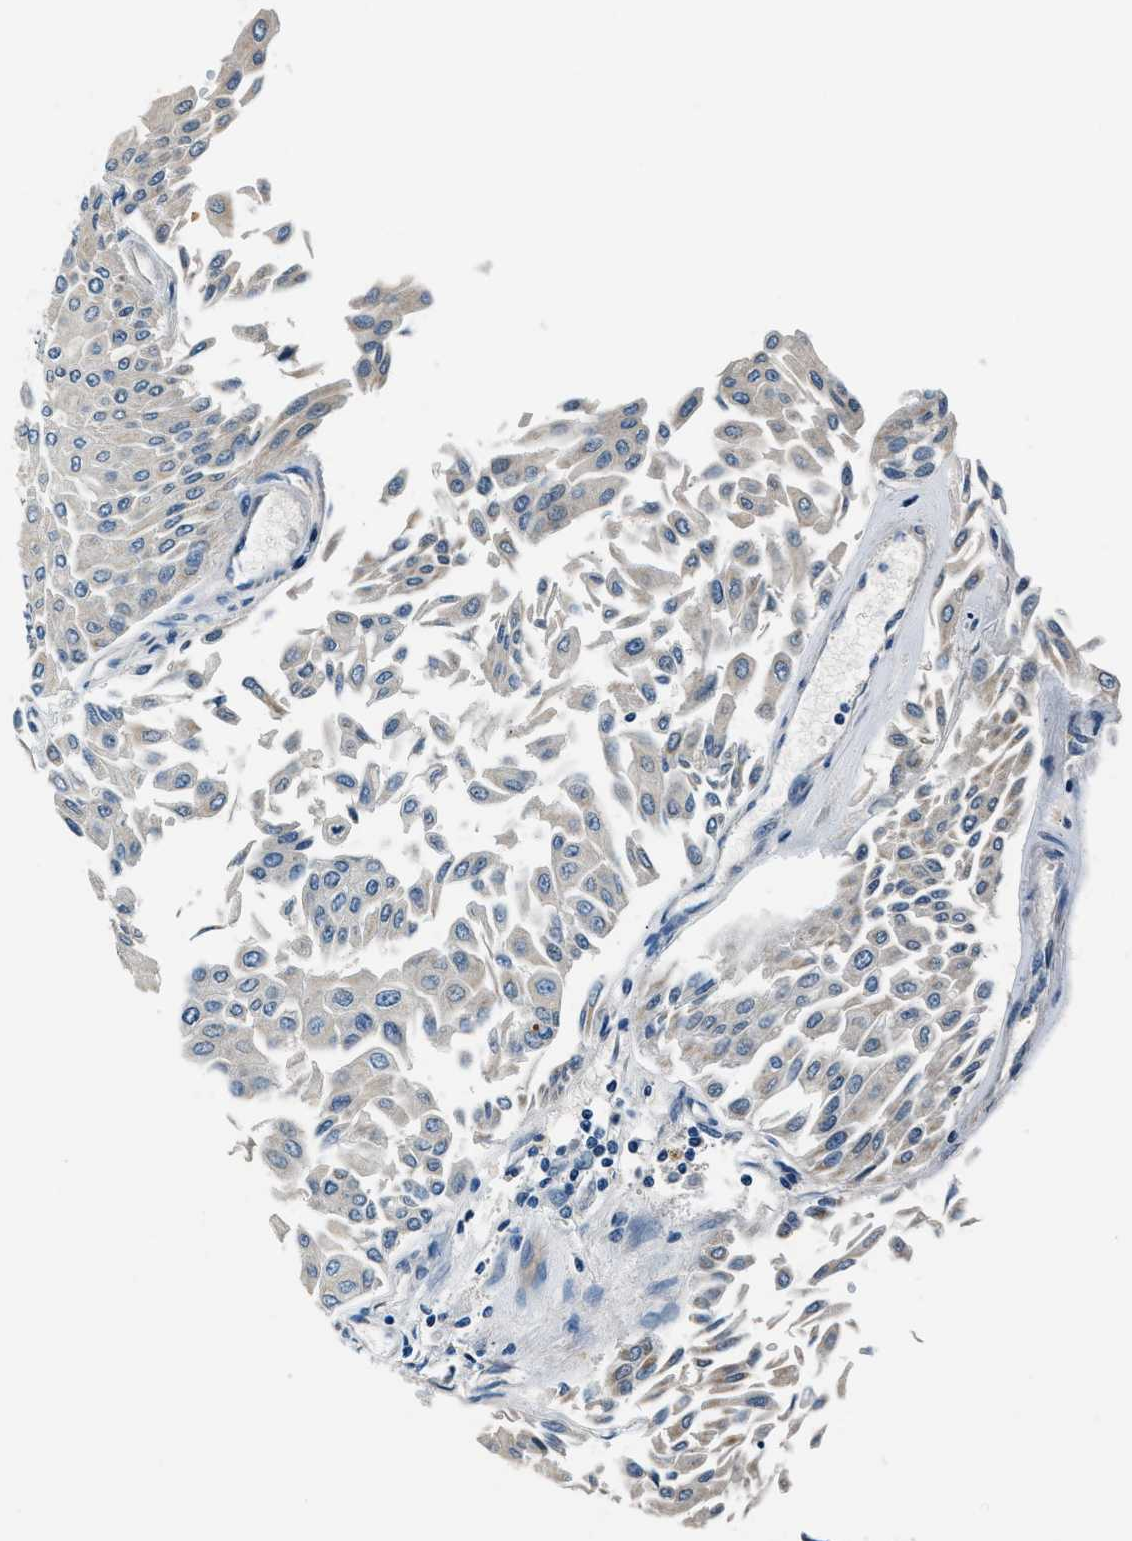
{"staining": {"intensity": "negative", "quantity": "none", "location": "none"}, "tissue": "urothelial cancer", "cell_type": "Tumor cells", "image_type": "cancer", "snomed": [{"axis": "morphology", "description": "Urothelial carcinoma, Low grade"}, {"axis": "topography", "description": "Urinary bladder"}], "caption": "IHC of human urothelial cancer reveals no positivity in tumor cells.", "gene": "NME8", "patient": {"sex": "female", "age": 60}}